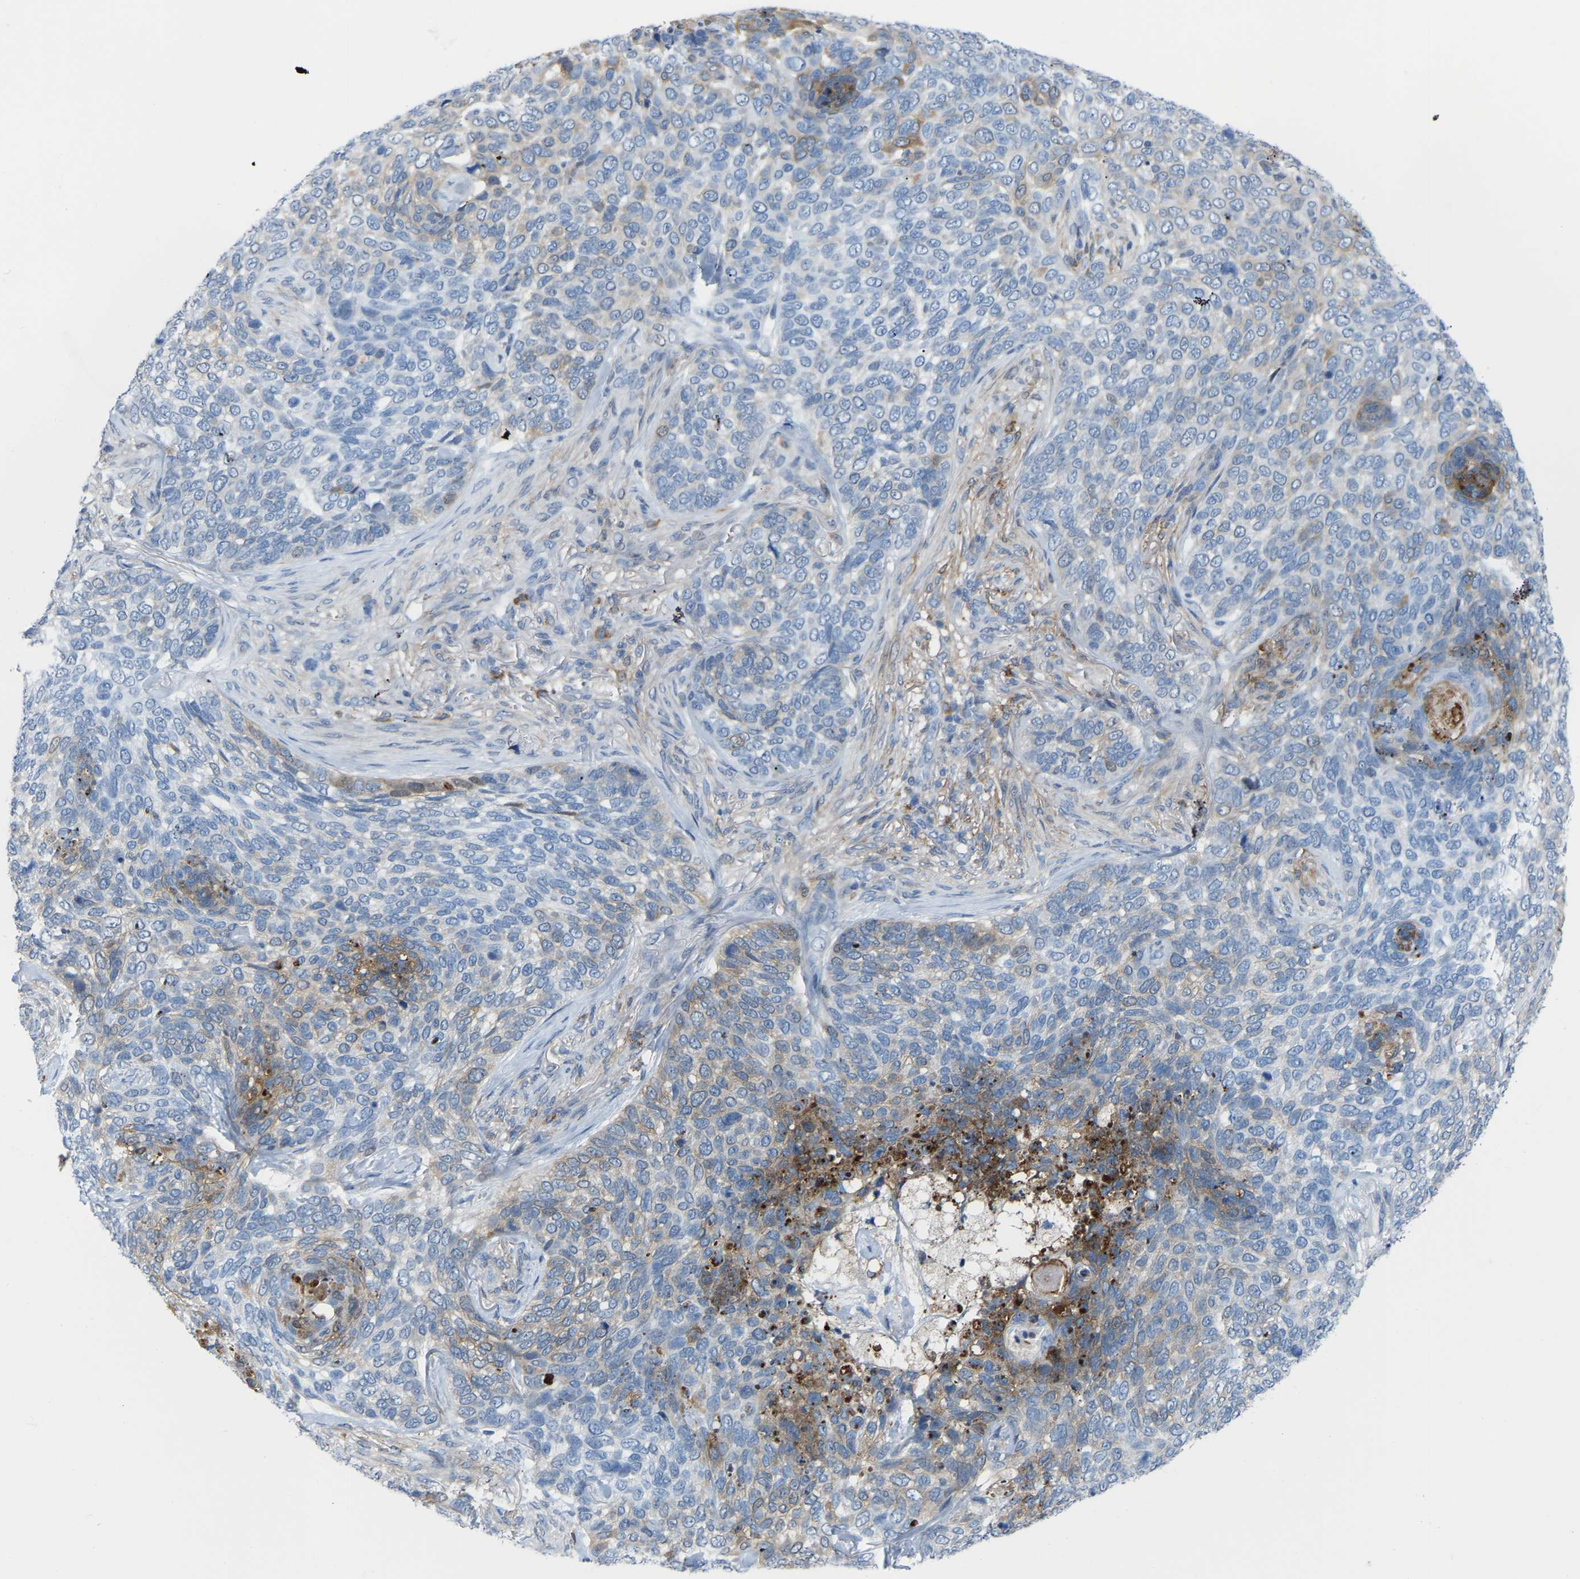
{"staining": {"intensity": "moderate", "quantity": "<25%", "location": "cytoplasmic/membranous"}, "tissue": "skin cancer", "cell_type": "Tumor cells", "image_type": "cancer", "snomed": [{"axis": "morphology", "description": "Basal cell carcinoma"}, {"axis": "topography", "description": "Skin"}], "caption": "Human basal cell carcinoma (skin) stained with a protein marker reveals moderate staining in tumor cells.", "gene": "ABTB2", "patient": {"sex": "female", "age": 64}}